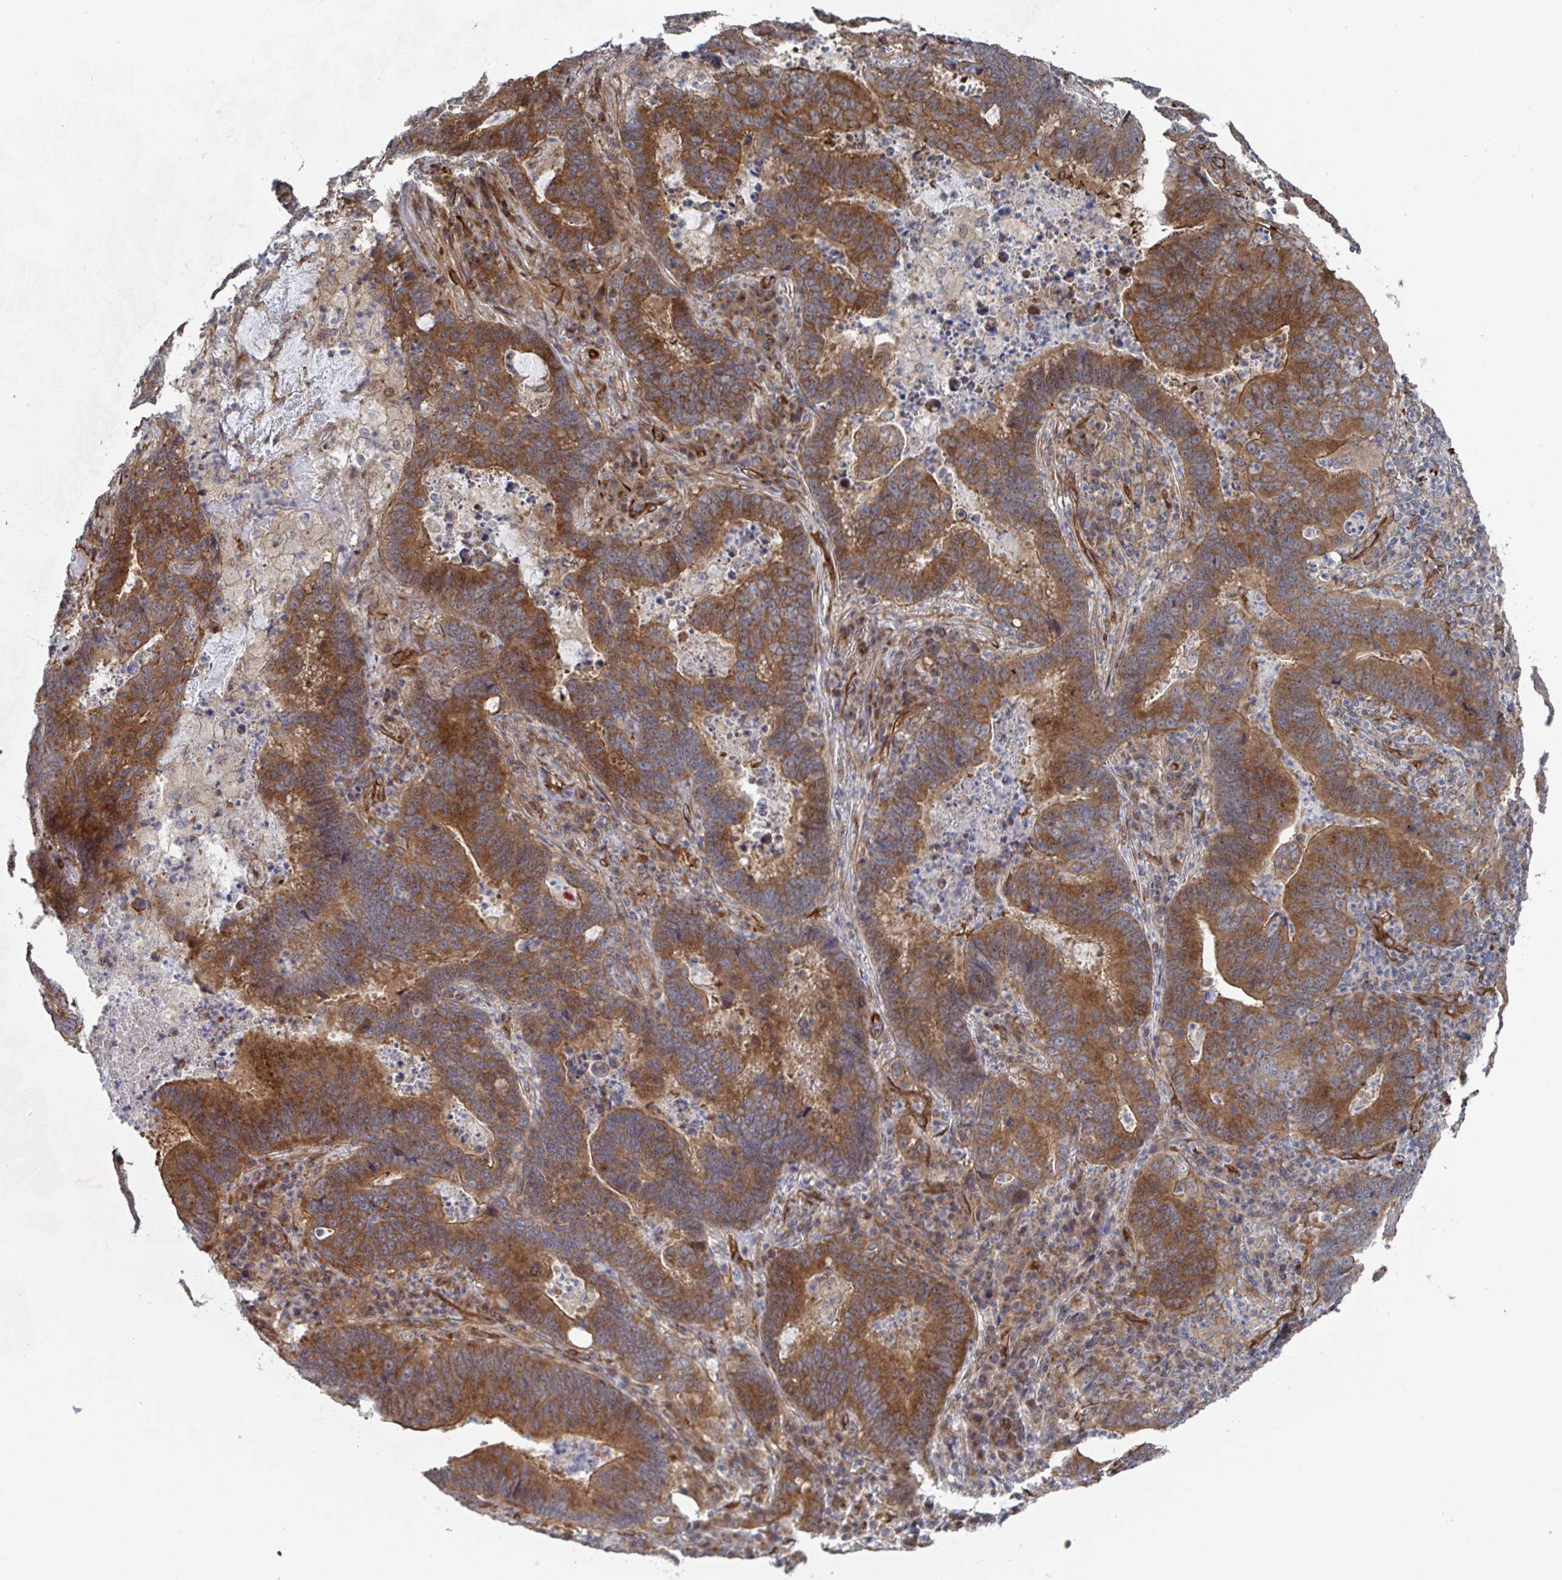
{"staining": {"intensity": "moderate", "quantity": ">75%", "location": "cytoplasmic/membranous"}, "tissue": "lung cancer", "cell_type": "Tumor cells", "image_type": "cancer", "snomed": [{"axis": "morphology", "description": "Aneuploidy"}, {"axis": "morphology", "description": "Adenocarcinoma, NOS"}, {"axis": "morphology", "description": "Adenocarcinoma primary or metastatic"}, {"axis": "topography", "description": "Lung"}], "caption": "Immunohistochemical staining of adenocarcinoma primary or metastatic (lung) demonstrates medium levels of moderate cytoplasmic/membranous staining in approximately >75% of tumor cells. (Brightfield microscopy of DAB IHC at high magnification).", "gene": "DVL3", "patient": {"sex": "female", "age": 75}}